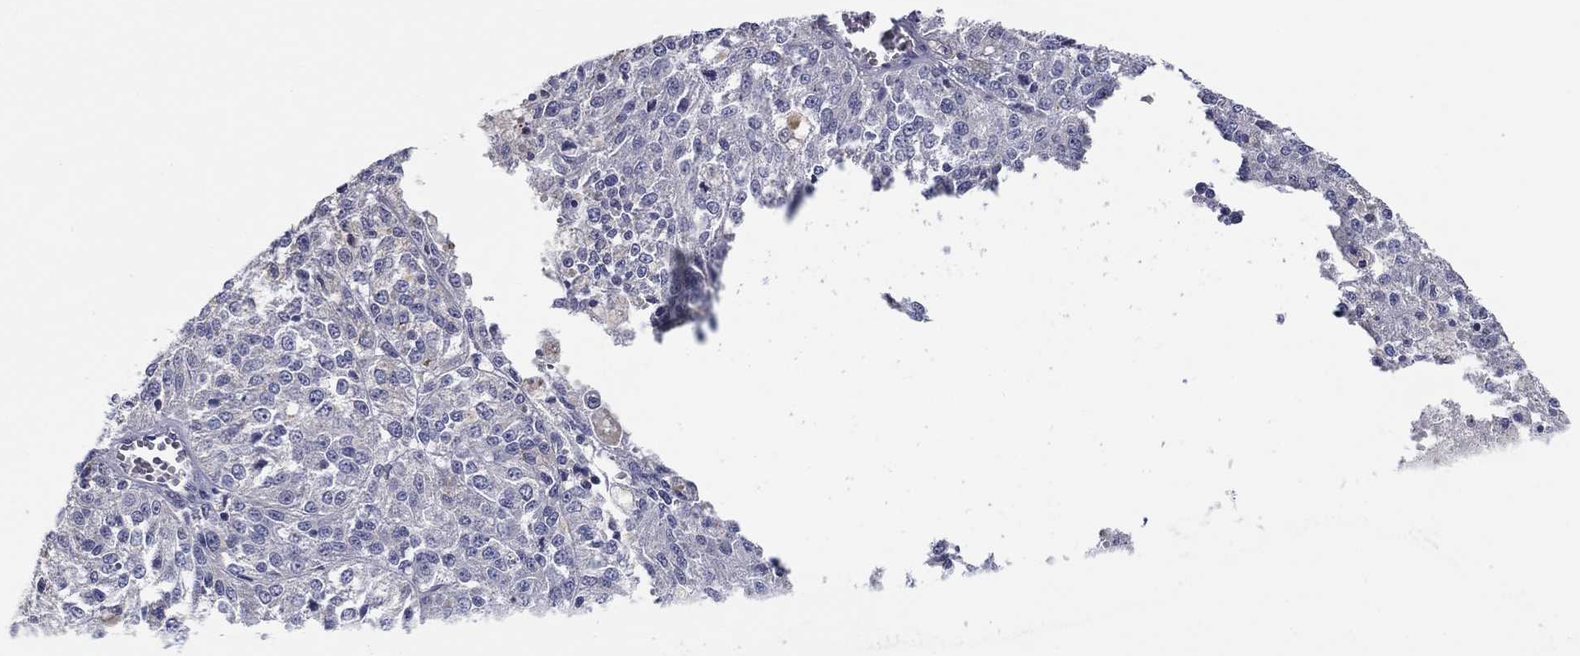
{"staining": {"intensity": "negative", "quantity": "none", "location": "none"}, "tissue": "melanoma", "cell_type": "Tumor cells", "image_type": "cancer", "snomed": [{"axis": "morphology", "description": "Malignant melanoma, Metastatic site"}, {"axis": "topography", "description": "Lymph node"}], "caption": "Protein analysis of malignant melanoma (metastatic site) demonstrates no significant expression in tumor cells.", "gene": "LRRC4C", "patient": {"sex": "female", "age": 64}}